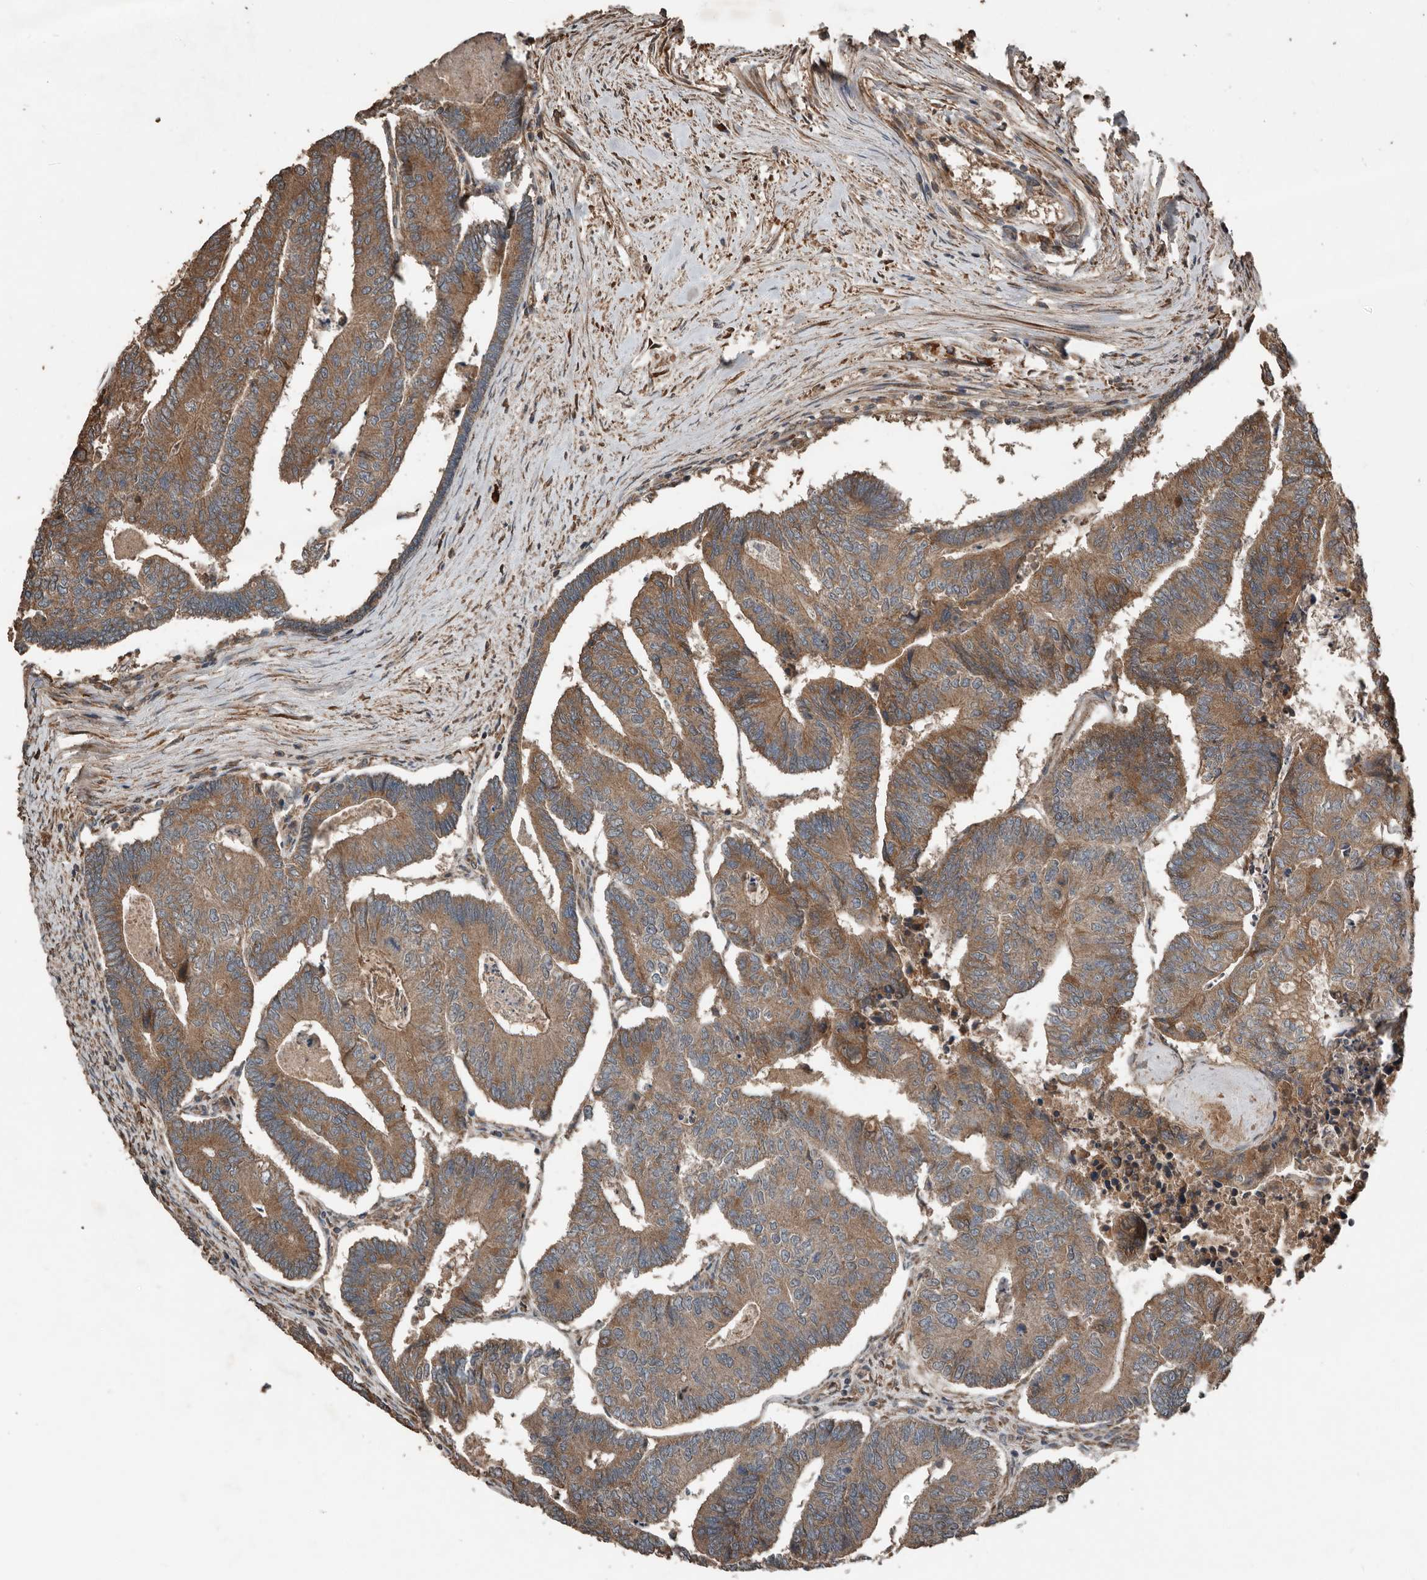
{"staining": {"intensity": "moderate", "quantity": ">75%", "location": "cytoplasmic/membranous"}, "tissue": "colorectal cancer", "cell_type": "Tumor cells", "image_type": "cancer", "snomed": [{"axis": "morphology", "description": "Adenocarcinoma, NOS"}, {"axis": "topography", "description": "Colon"}], "caption": "IHC (DAB) staining of colorectal adenocarcinoma displays moderate cytoplasmic/membranous protein expression in approximately >75% of tumor cells.", "gene": "RNF207", "patient": {"sex": "female", "age": 67}}